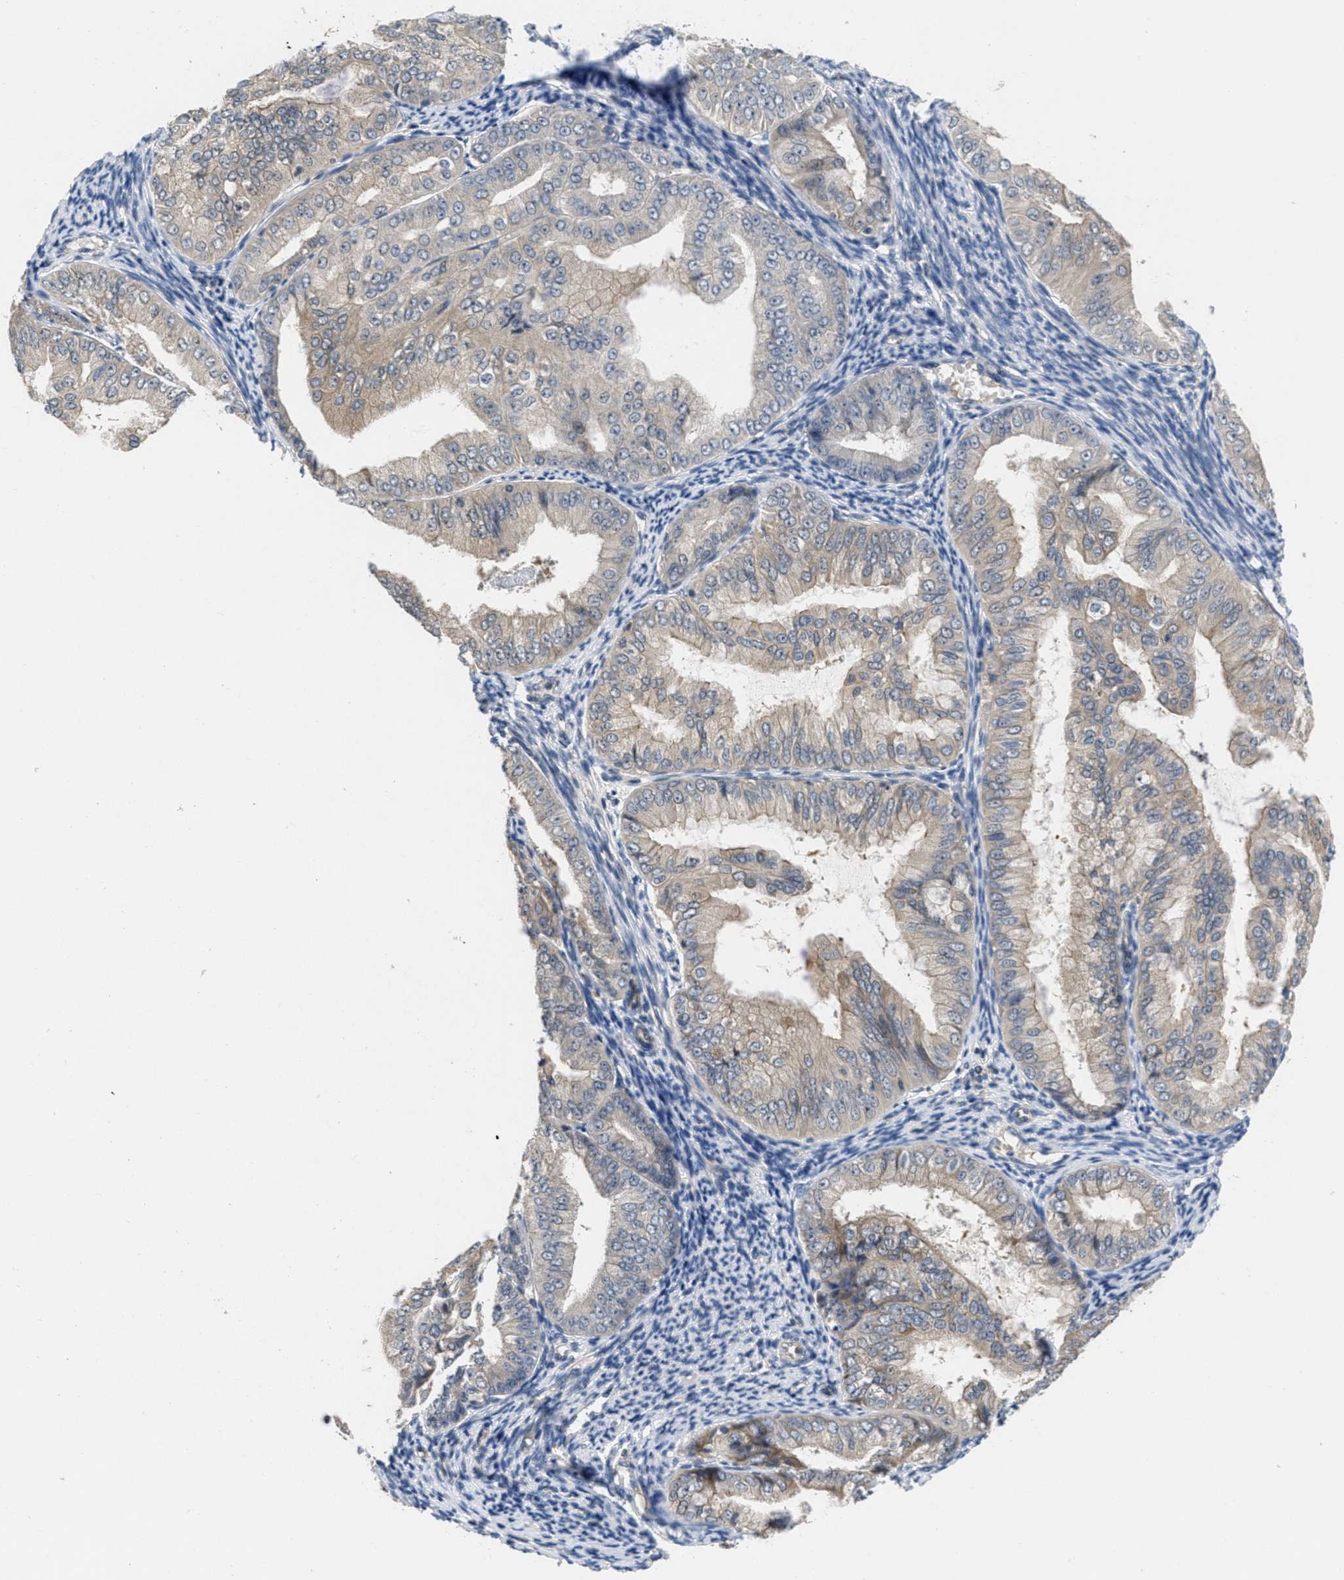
{"staining": {"intensity": "weak", "quantity": ">75%", "location": "cytoplasmic/membranous"}, "tissue": "endometrial cancer", "cell_type": "Tumor cells", "image_type": "cancer", "snomed": [{"axis": "morphology", "description": "Adenocarcinoma, NOS"}, {"axis": "topography", "description": "Endometrium"}], "caption": "Endometrial cancer (adenocarcinoma) tissue shows weak cytoplasmic/membranous expression in approximately >75% of tumor cells", "gene": "ANGPT1", "patient": {"sex": "female", "age": 63}}